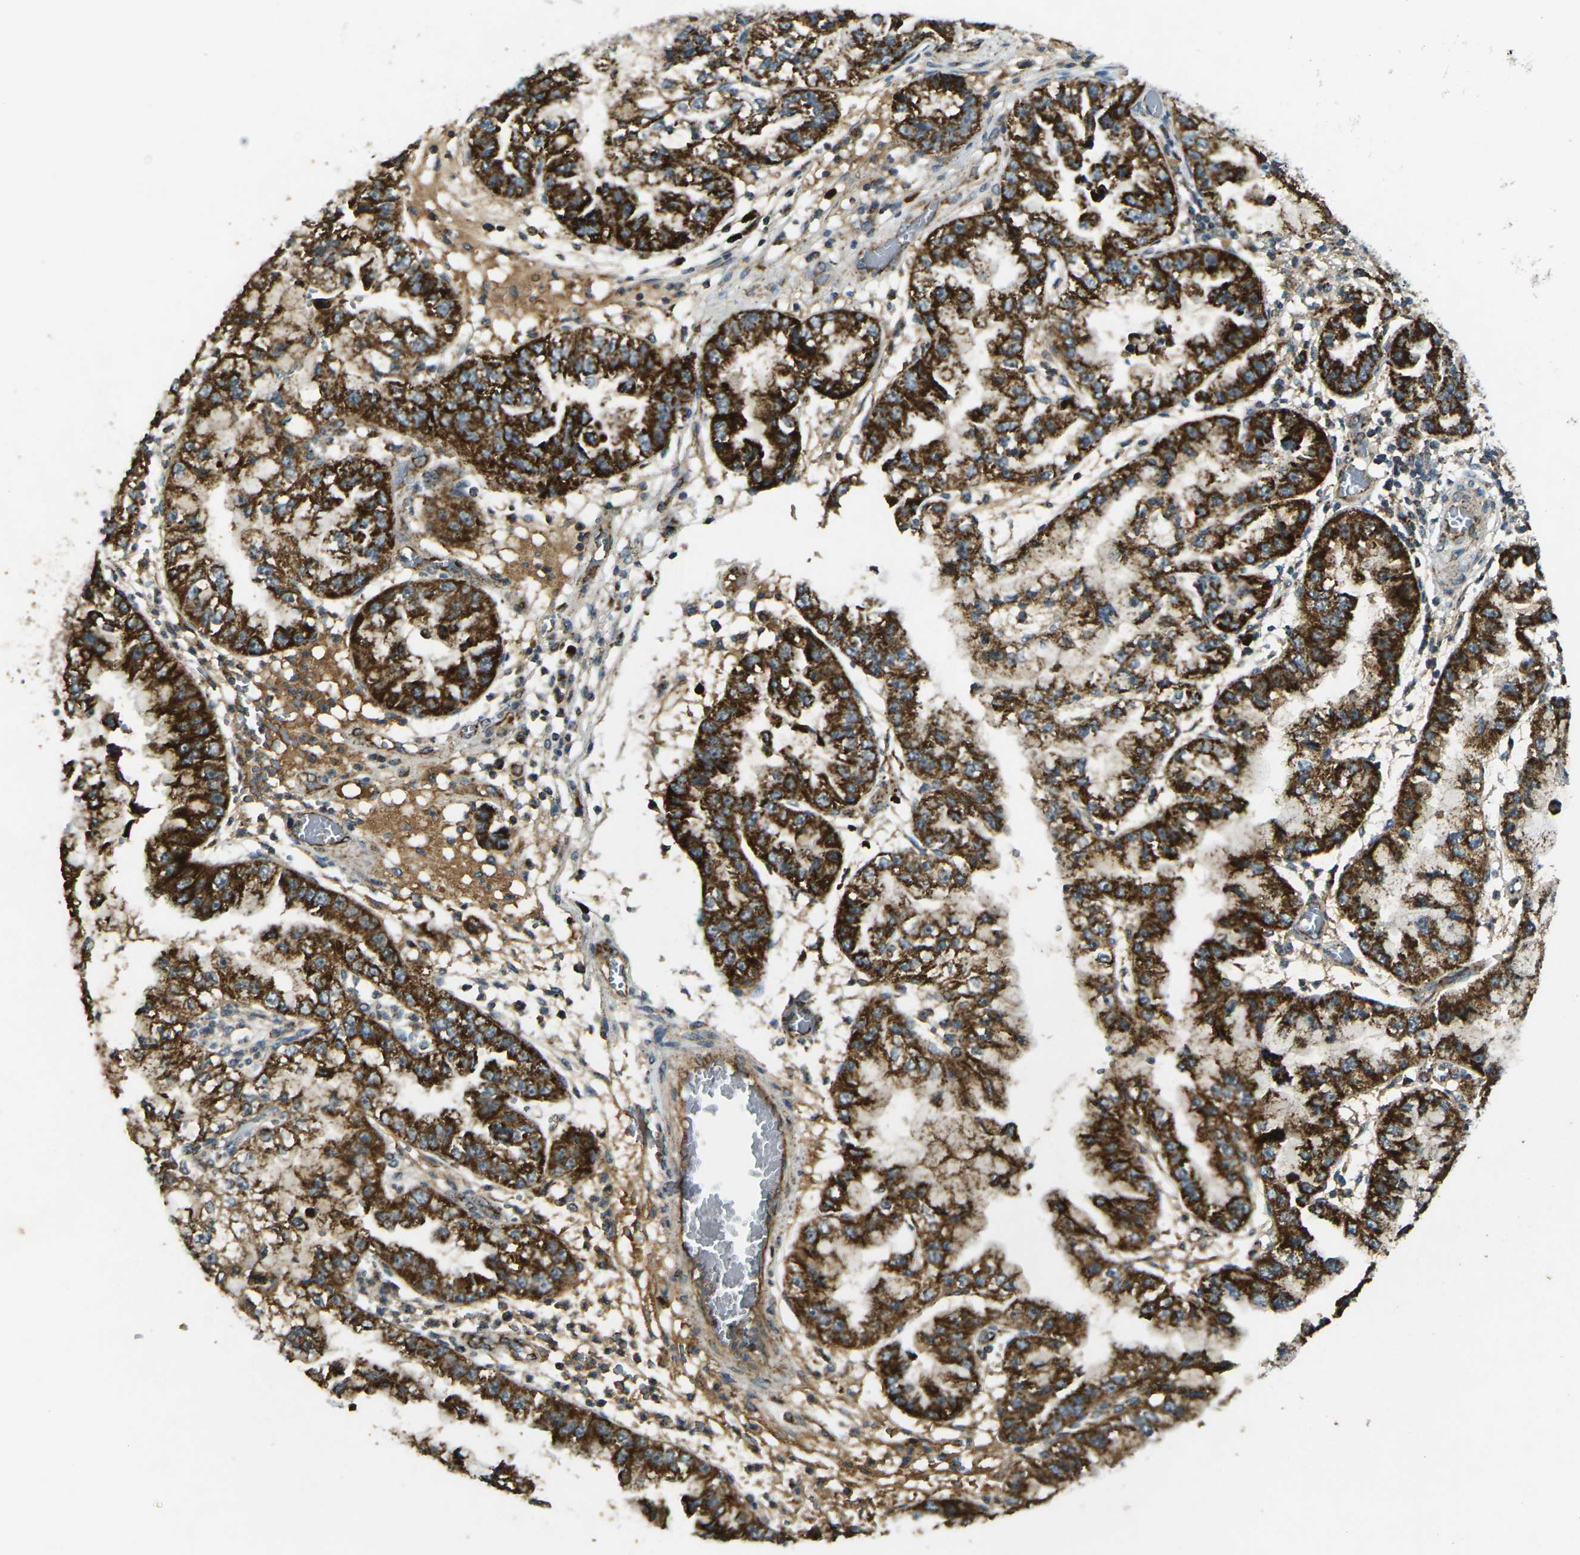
{"staining": {"intensity": "strong", "quantity": ">75%", "location": "cytoplasmic/membranous"}, "tissue": "liver cancer", "cell_type": "Tumor cells", "image_type": "cancer", "snomed": [{"axis": "morphology", "description": "Cholangiocarcinoma"}, {"axis": "topography", "description": "Liver"}], "caption": "Immunohistochemistry staining of liver cancer (cholangiocarcinoma), which shows high levels of strong cytoplasmic/membranous positivity in approximately >75% of tumor cells indicating strong cytoplasmic/membranous protein expression. The staining was performed using DAB (3,3'-diaminobenzidine) (brown) for protein detection and nuclei were counterstained in hematoxylin (blue).", "gene": "IGF1R", "patient": {"sex": "female", "age": 79}}